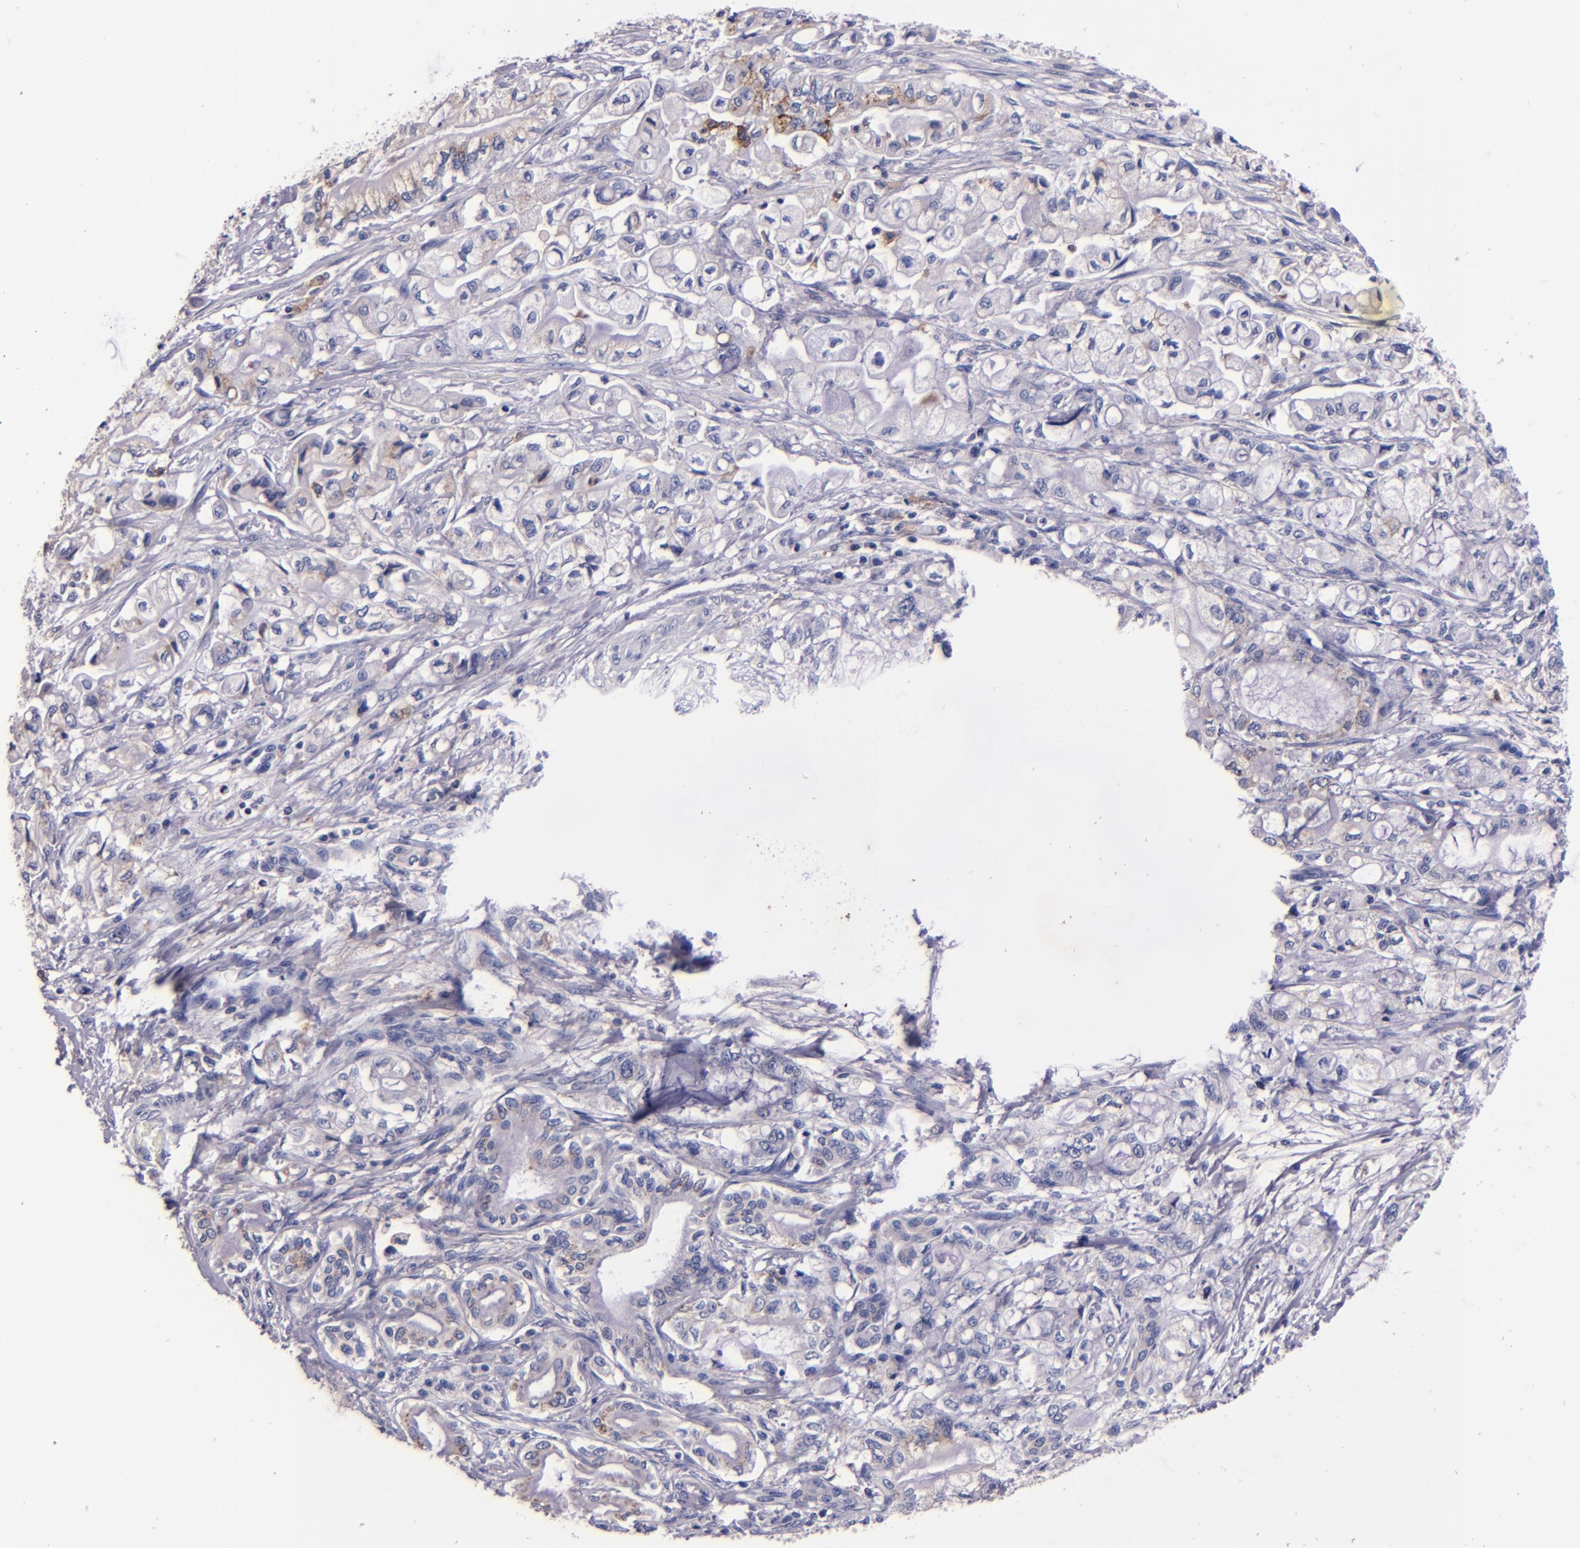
{"staining": {"intensity": "weak", "quantity": "25%-75%", "location": "cytoplasmic/membranous"}, "tissue": "pancreatic cancer", "cell_type": "Tumor cells", "image_type": "cancer", "snomed": [{"axis": "morphology", "description": "Adenocarcinoma, NOS"}, {"axis": "topography", "description": "Pancreas"}], "caption": "Immunohistochemical staining of pancreatic cancer (adenocarcinoma) reveals weak cytoplasmic/membranous protein expression in approximately 25%-75% of tumor cells. The protein is stained brown, and the nuclei are stained in blue (DAB (3,3'-diaminobenzidine) IHC with brightfield microscopy, high magnification).", "gene": "SIRPA", "patient": {"sex": "male", "age": 79}}